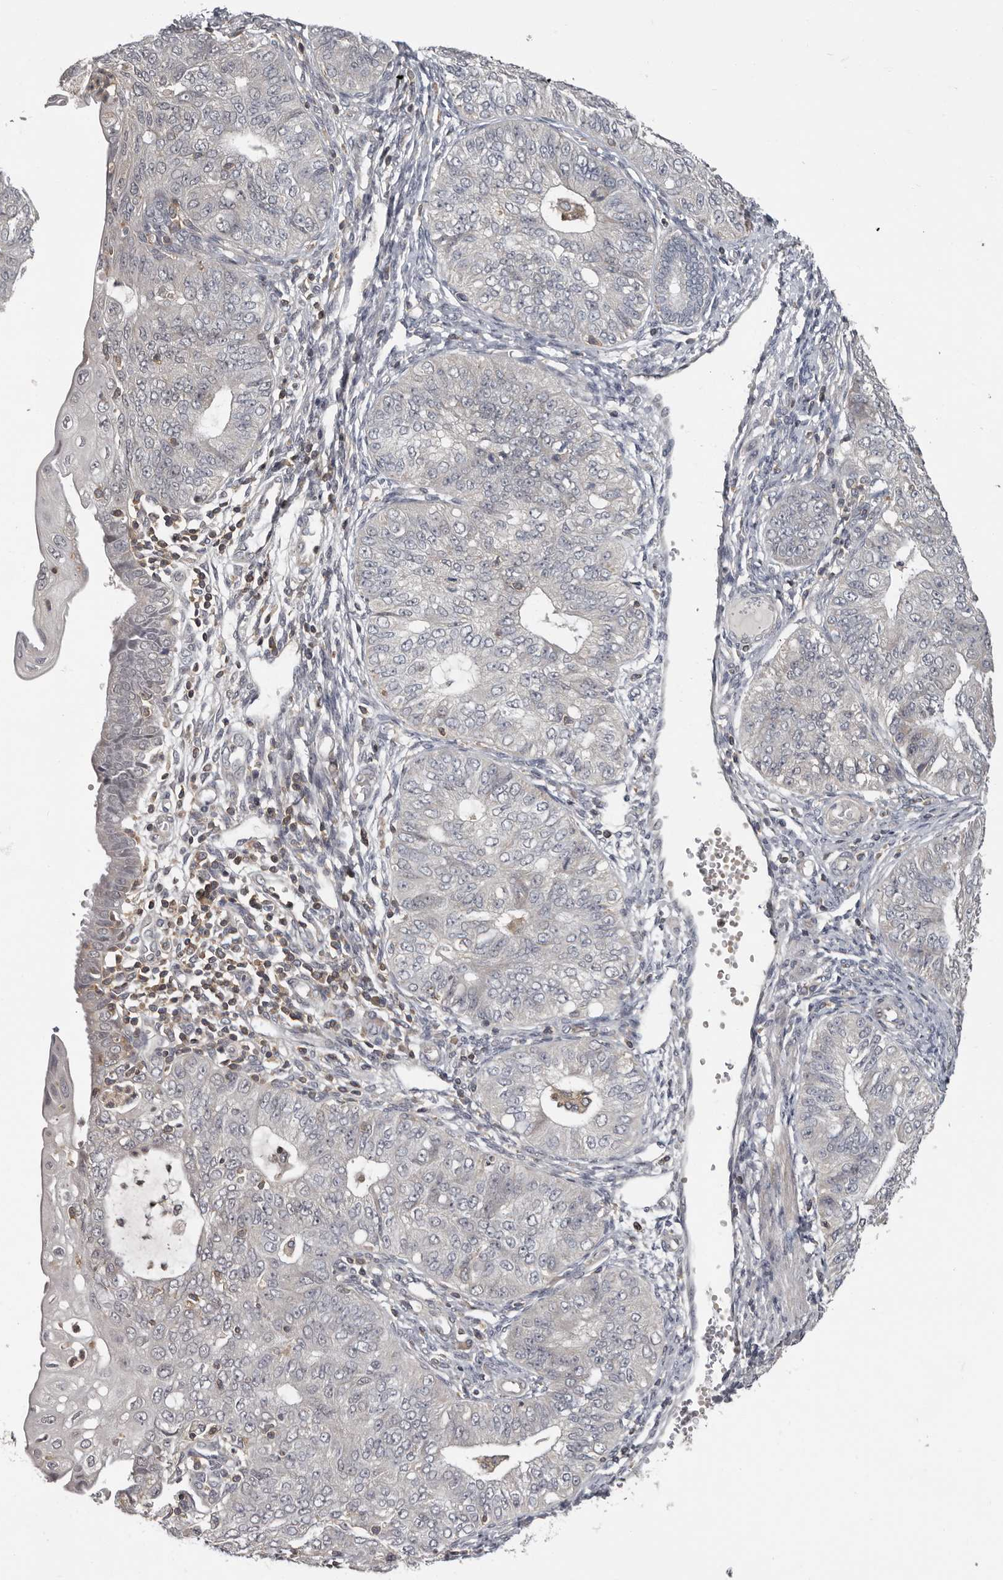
{"staining": {"intensity": "negative", "quantity": "none", "location": "none"}, "tissue": "endometrial cancer", "cell_type": "Tumor cells", "image_type": "cancer", "snomed": [{"axis": "morphology", "description": "Adenocarcinoma, NOS"}, {"axis": "topography", "description": "Endometrium"}], "caption": "DAB (3,3'-diaminobenzidine) immunohistochemical staining of human endometrial cancer (adenocarcinoma) demonstrates no significant positivity in tumor cells. (Stains: DAB immunohistochemistry (IHC) with hematoxylin counter stain, Microscopy: brightfield microscopy at high magnification).", "gene": "ANKRD44", "patient": {"sex": "female", "age": 32}}